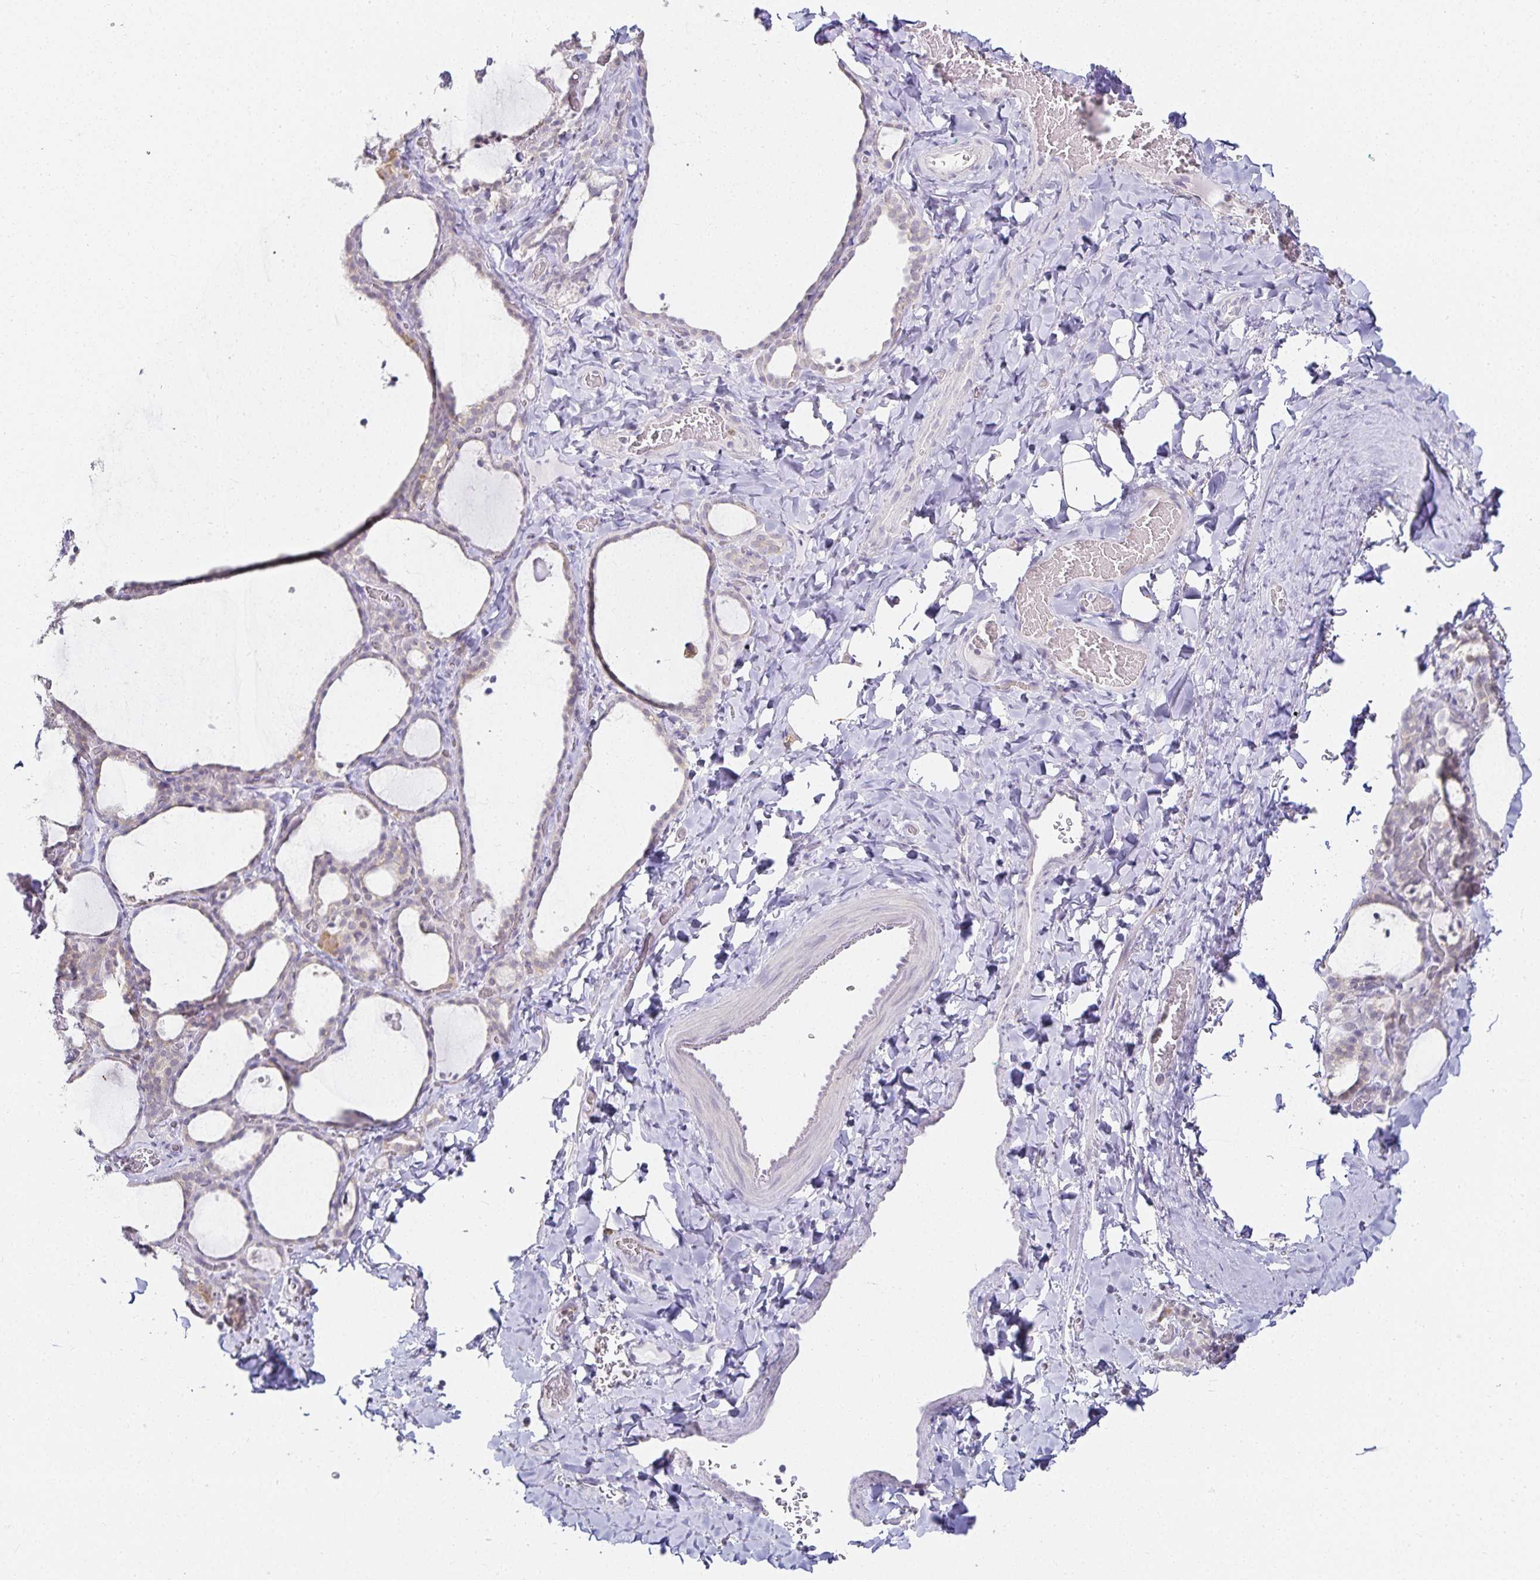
{"staining": {"intensity": "negative", "quantity": "none", "location": "none"}, "tissue": "thyroid gland", "cell_type": "Glandular cells", "image_type": "normal", "snomed": [{"axis": "morphology", "description": "Normal tissue, NOS"}, {"axis": "topography", "description": "Thyroid gland"}], "caption": "Glandular cells show no significant protein positivity in normal thyroid gland. (DAB (3,3'-diaminobenzidine) immunohistochemistry (IHC), high magnification).", "gene": "GP2", "patient": {"sex": "female", "age": 22}}